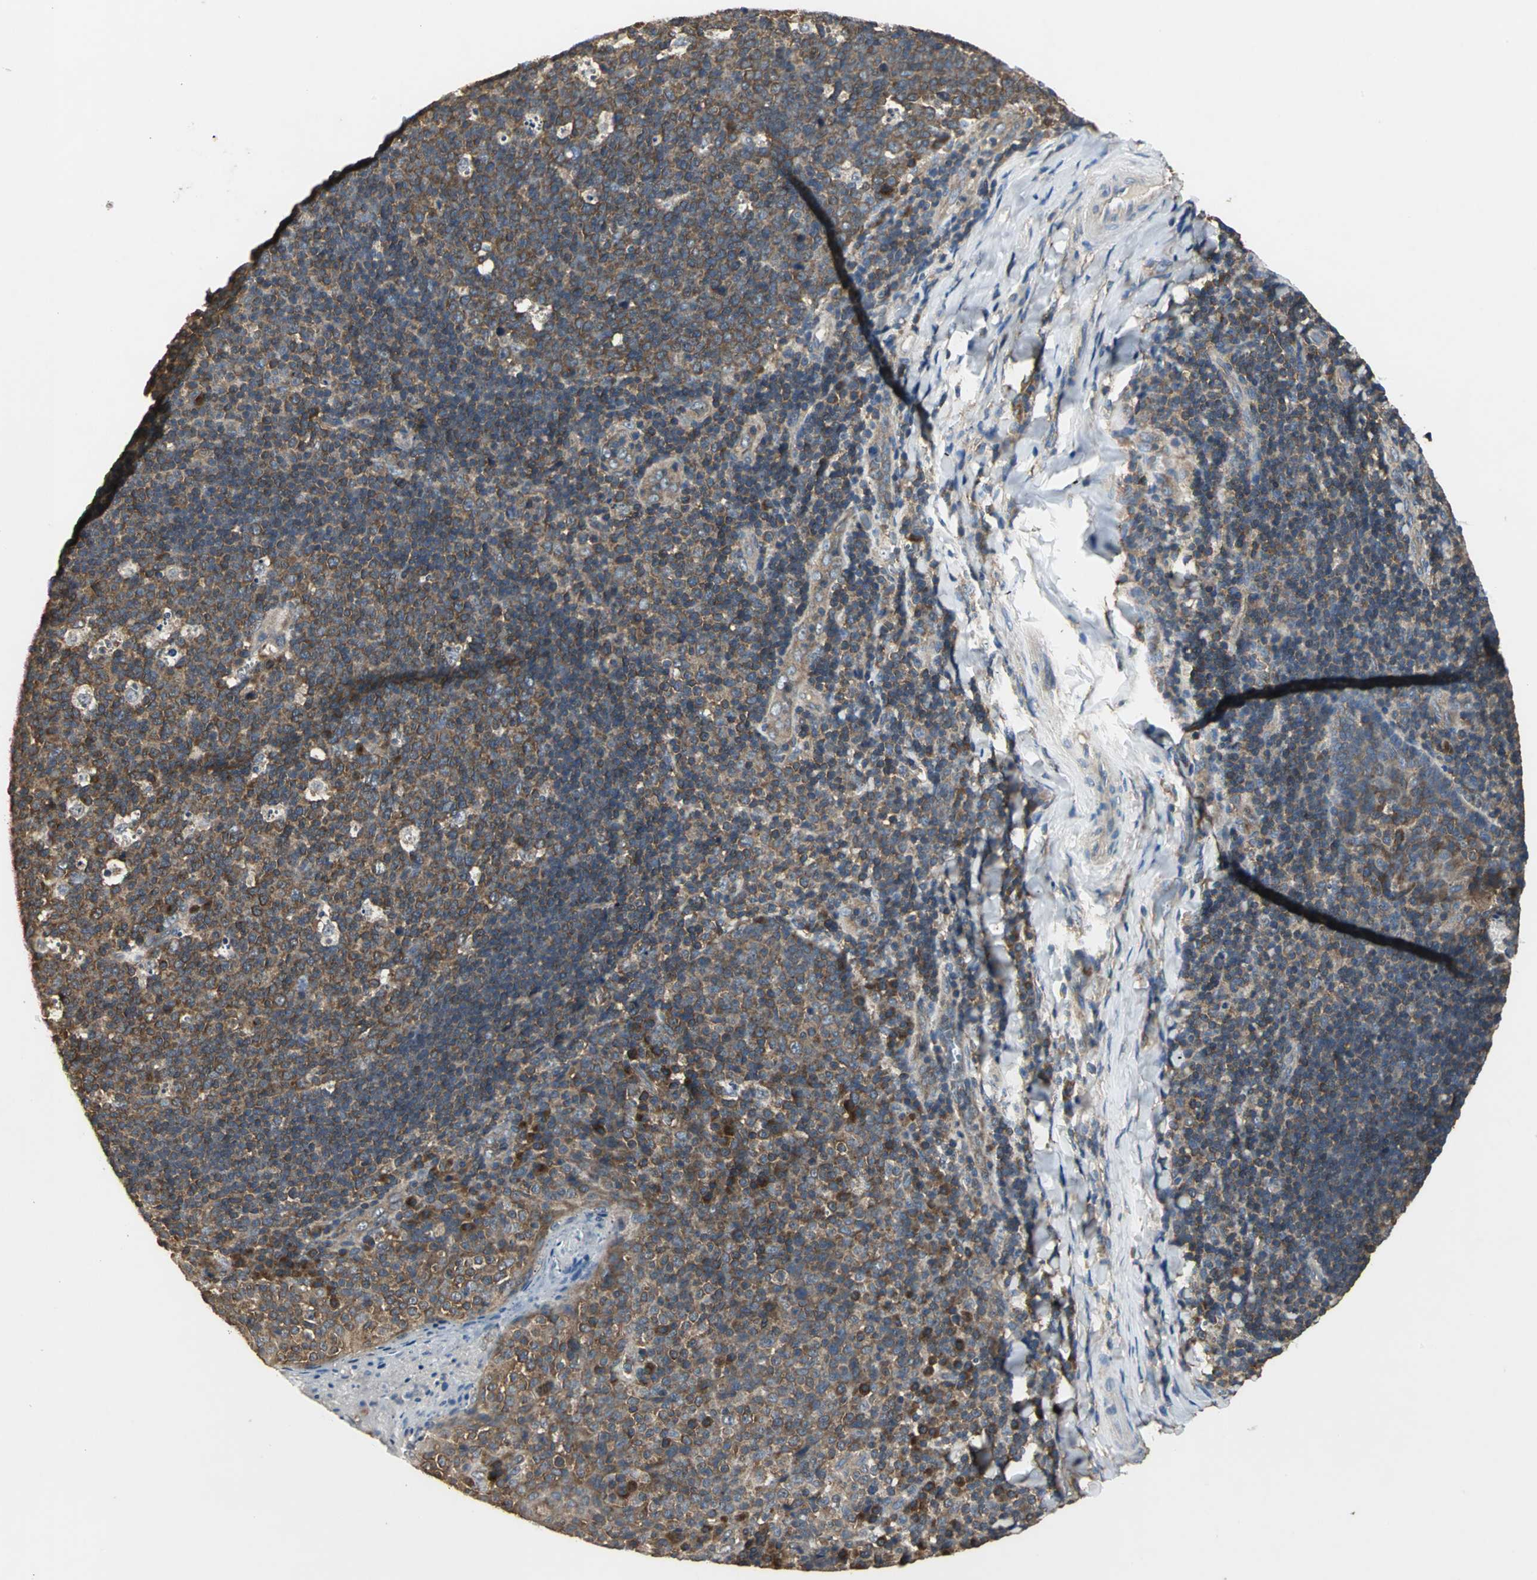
{"staining": {"intensity": "moderate", "quantity": ">75%", "location": "cytoplasmic/membranous"}, "tissue": "tonsil", "cell_type": "Germinal center cells", "image_type": "normal", "snomed": [{"axis": "morphology", "description": "Normal tissue, NOS"}, {"axis": "topography", "description": "Tonsil"}], "caption": "Immunohistochemistry of unremarkable tonsil shows medium levels of moderate cytoplasmic/membranous staining in about >75% of germinal center cells. Ihc stains the protein in brown and the nuclei are stained blue.", "gene": "IRF3", "patient": {"sex": "male", "age": 17}}